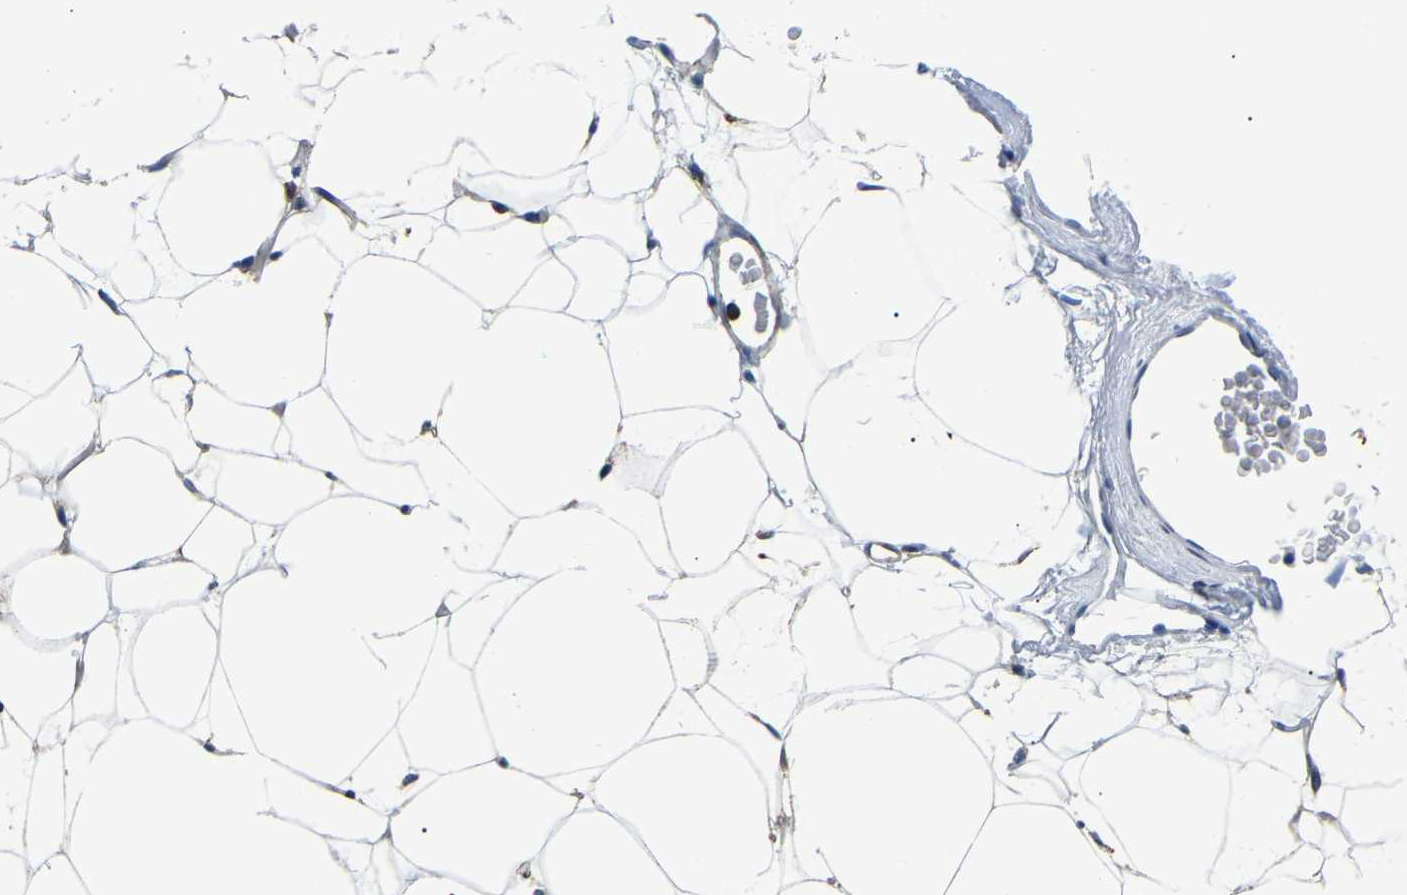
{"staining": {"intensity": "negative", "quantity": "none", "location": "none"}, "tissue": "adipose tissue", "cell_type": "Adipocytes", "image_type": "normal", "snomed": [{"axis": "morphology", "description": "Normal tissue, NOS"}, {"axis": "topography", "description": "Breast"}, {"axis": "topography", "description": "Soft tissue"}], "caption": "A micrograph of adipose tissue stained for a protein demonstrates no brown staining in adipocytes. (Stains: DAB IHC with hematoxylin counter stain, Microscopy: brightfield microscopy at high magnification).", "gene": "PPM1E", "patient": {"sex": "female", "age": 75}}